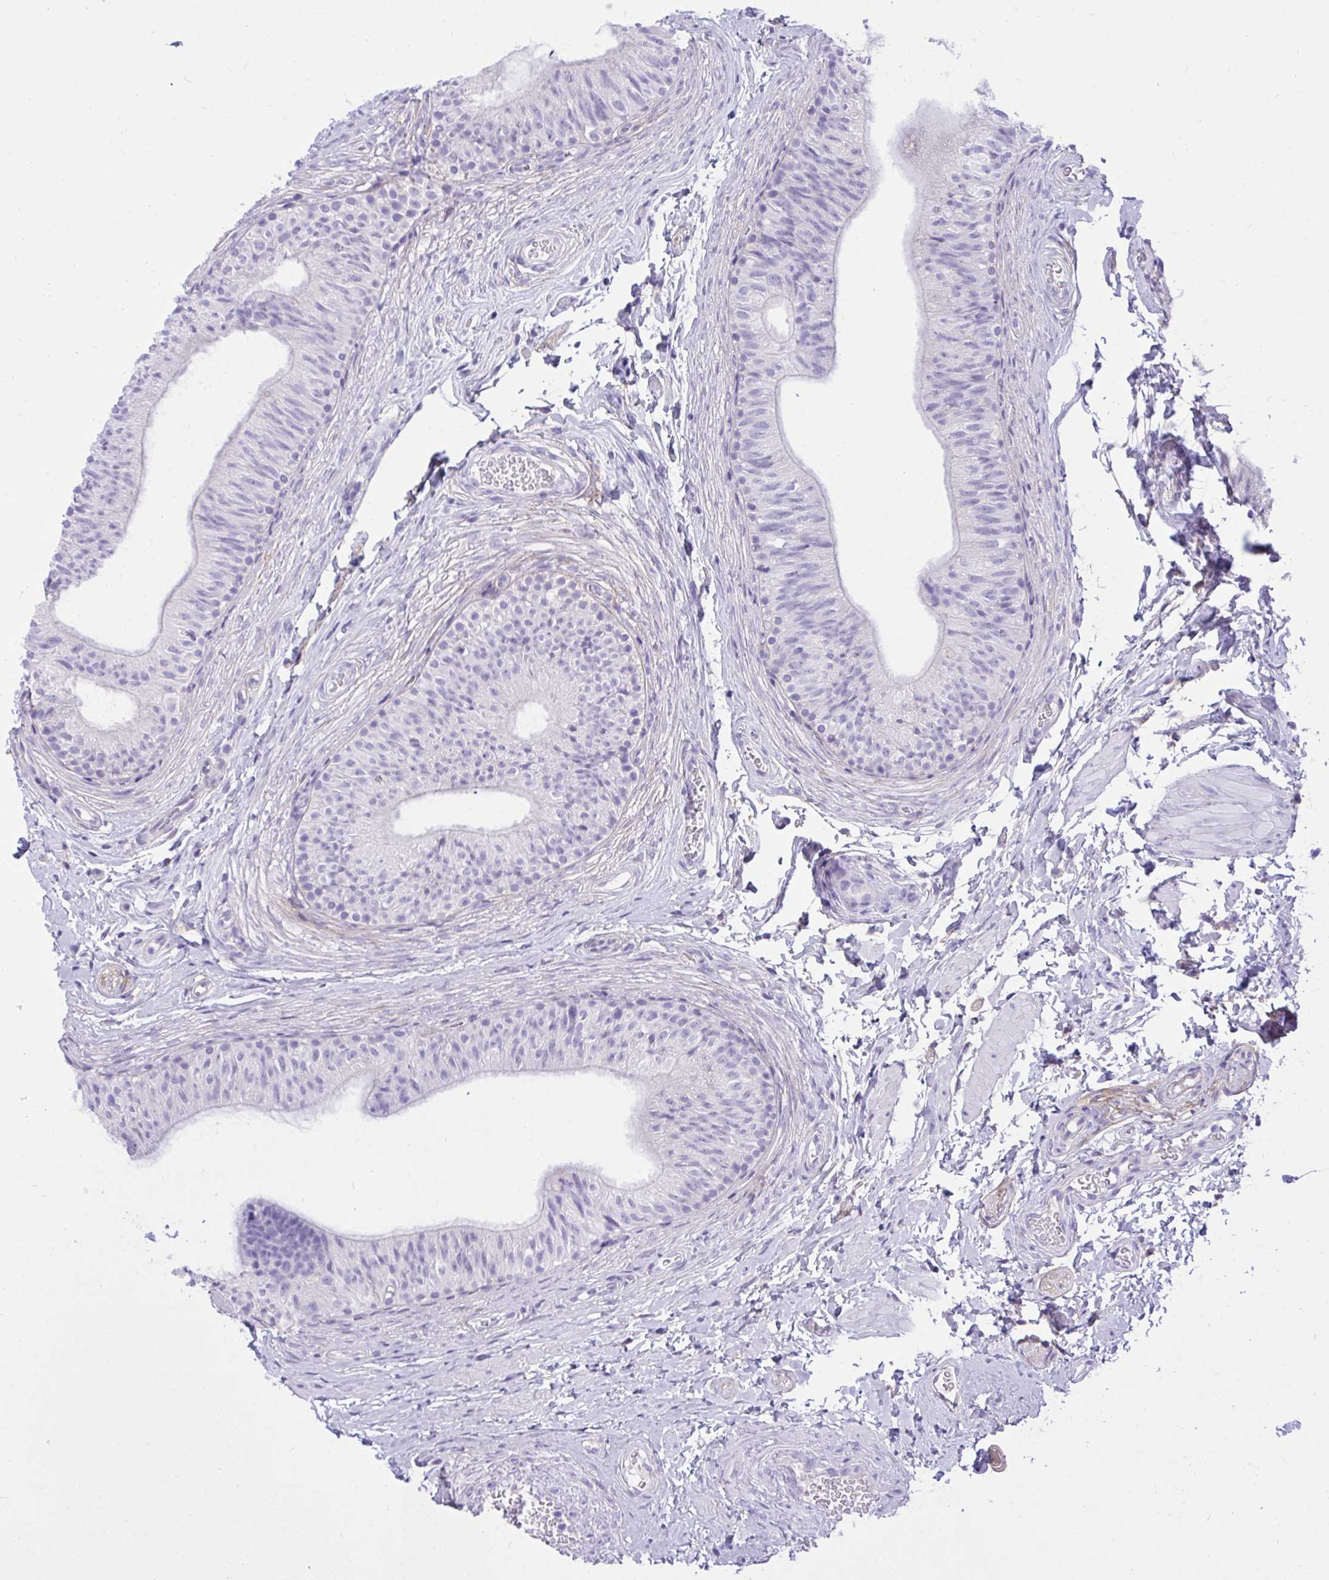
{"staining": {"intensity": "negative", "quantity": "none", "location": "none"}, "tissue": "epididymis", "cell_type": "Glandular cells", "image_type": "normal", "snomed": [{"axis": "morphology", "description": "Normal tissue, NOS"}, {"axis": "topography", "description": "Epididymis, spermatic cord, NOS"}, {"axis": "topography", "description": "Epididymis"}, {"axis": "topography", "description": "Peripheral nerve tissue"}], "caption": "This is an immunohistochemistry histopathology image of unremarkable human epididymis. There is no staining in glandular cells.", "gene": "TLN2", "patient": {"sex": "male", "age": 29}}